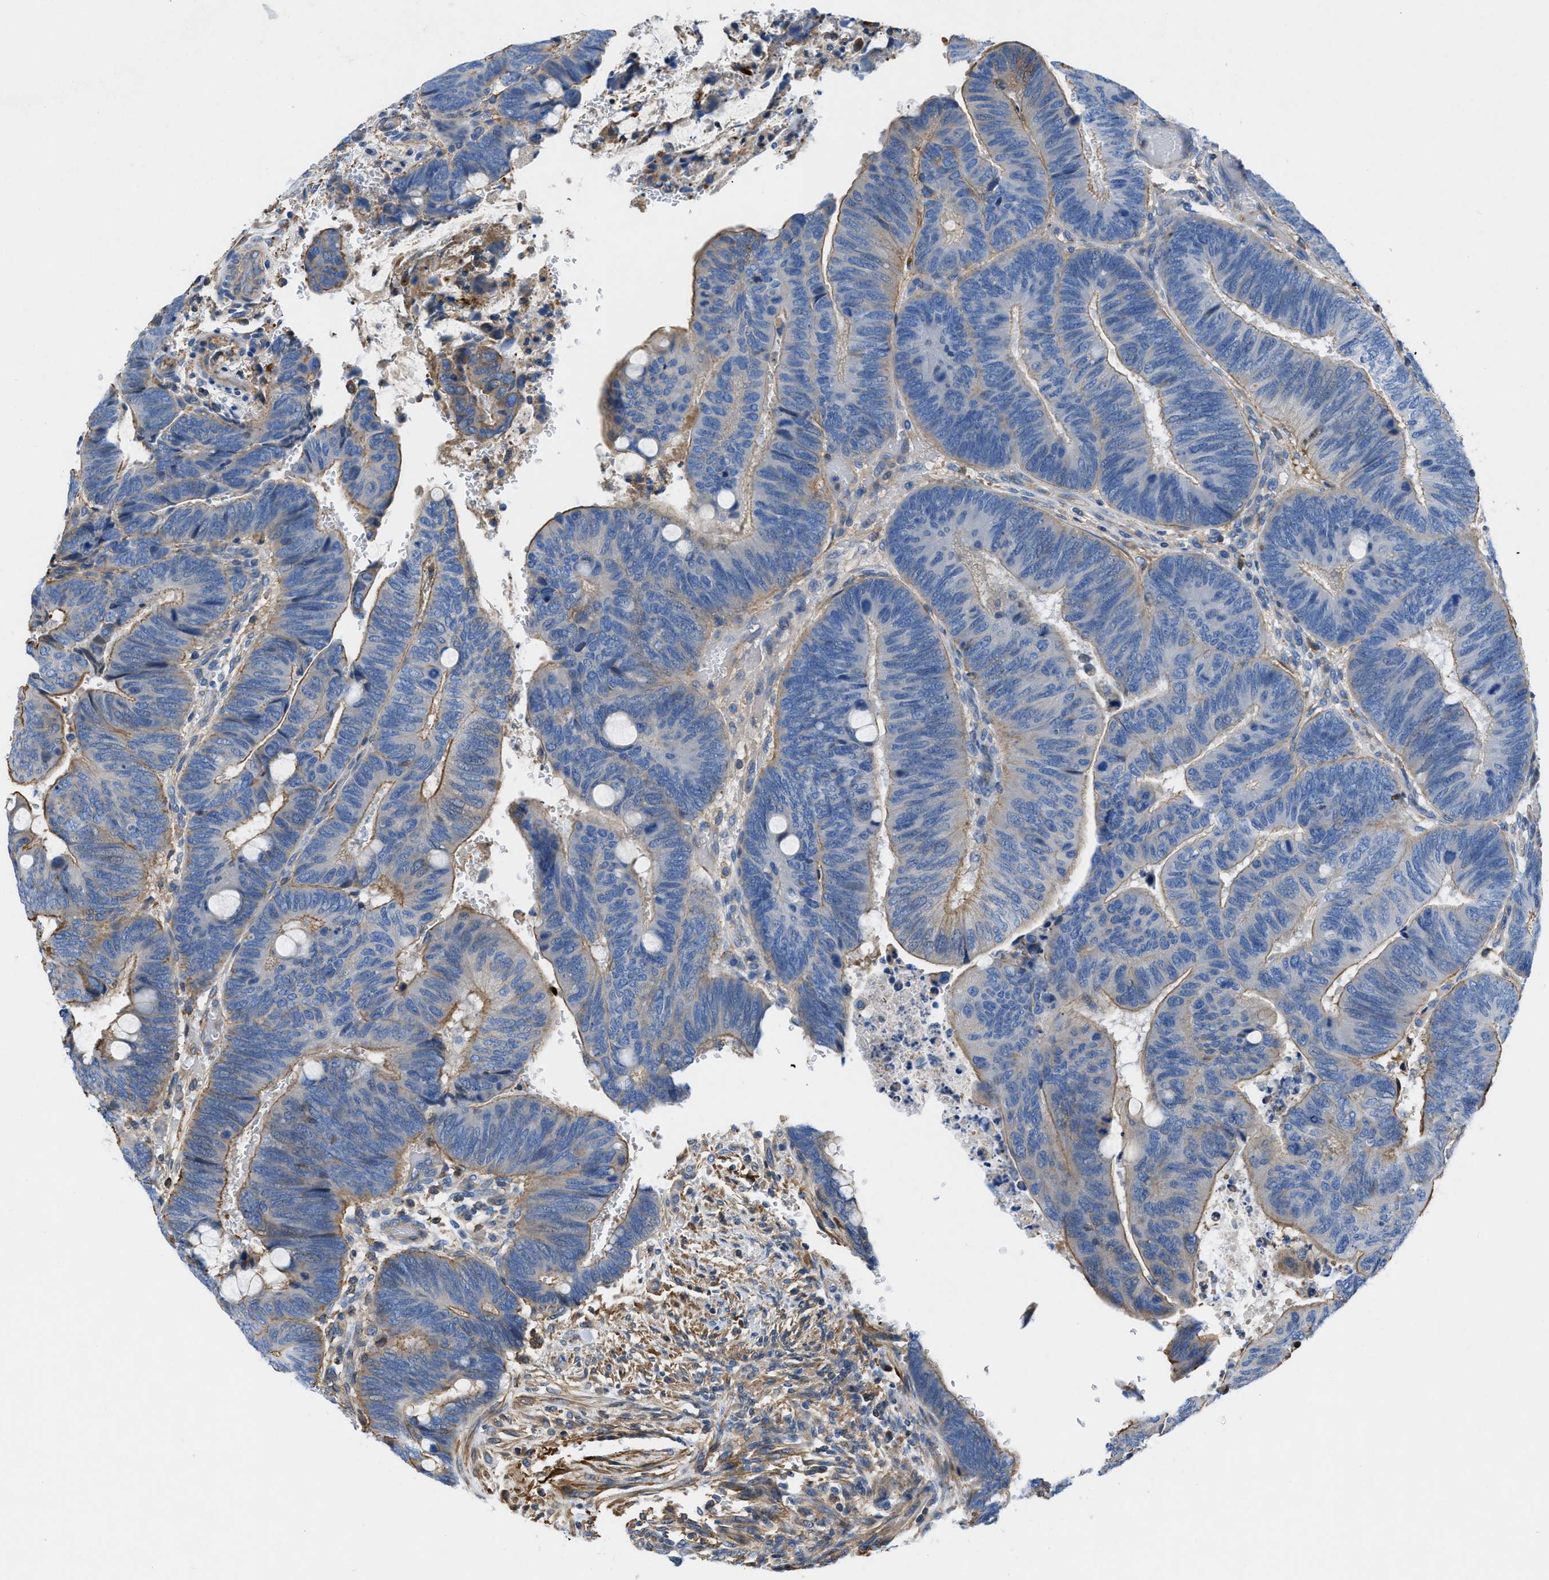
{"staining": {"intensity": "moderate", "quantity": "25%-75%", "location": "cytoplasmic/membranous"}, "tissue": "colorectal cancer", "cell_type": "Tumor cells", "image_type": "cancer", "snomed": [{"axis": "morphology", "description": "Normal tissue, NOS"}, {"axis": "morphology", "description": "Adenocarcinoma, NOS"}, {"axis": "topography", "description": "Rectum"}], "caption": "DAB (3,3'-diaminobenzidine) immunohistochemical staining of human colorectal adenocarcinoma displays moderate cytoplasmic/membranous protein positivity in about 25%-75% of tumor cells. Immunohistochemistry (ihc) stains the protein of interest in brown and the nuclei are stained blue.", "gene": "ATP6V0D1", "patient": {"sex": "male", "age": 92}}